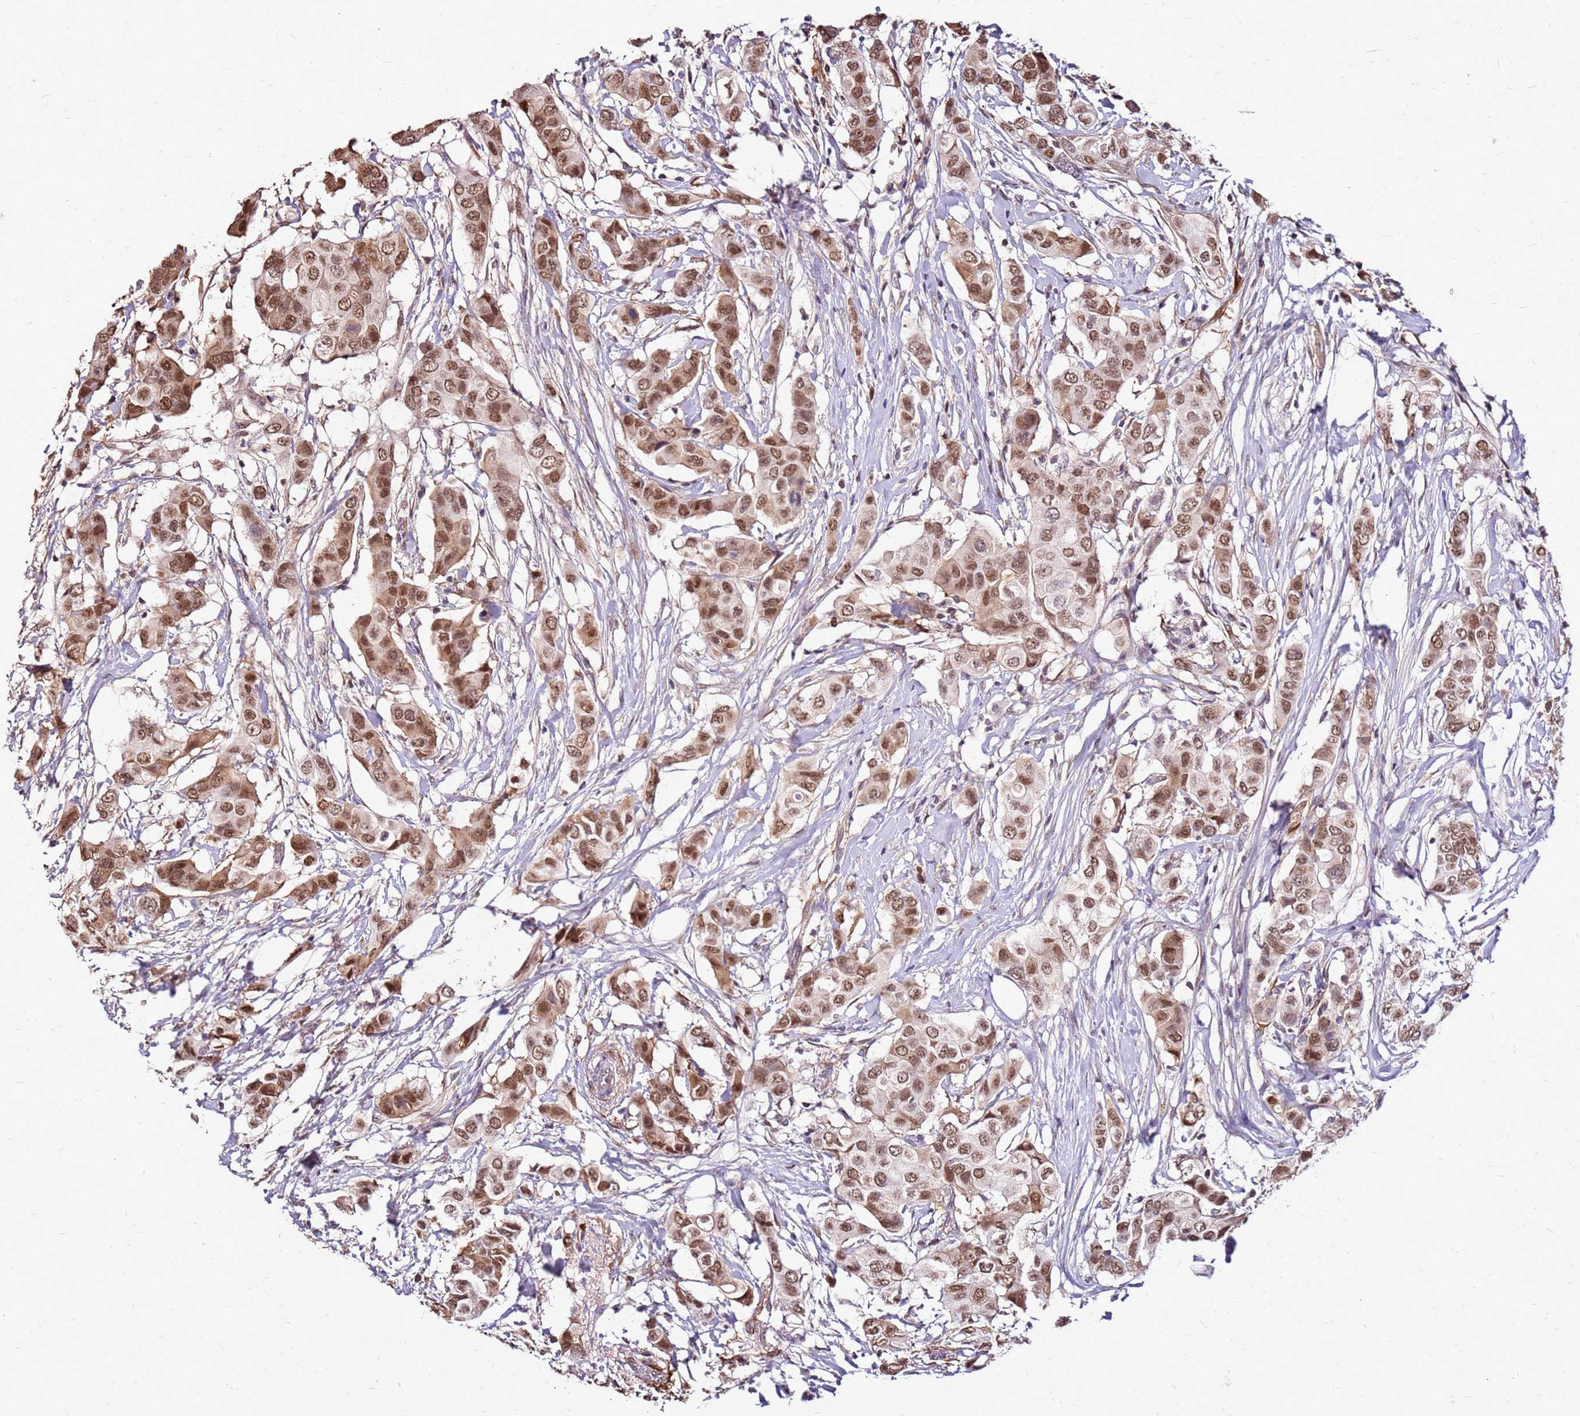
{"staining": {"intensity": "moderate", "quantity": ">75%", "location": "nuclear"}, "tissue": "breast cancer", "cell_type": "Tumor cells", "image_type": "cancer", "snomed": [{"axis": "morphology", "description": "Lobular carcinoma"}, {"axis": "topography", "description": "Breast"}], "caption": "Protein analysis of breast cancer (lobular carcinoma) tissue reveals moderate nuclear staining in approximately >75% of tumor cells. (Stains: DAB (3,3'-diaminobenzidine) in brown, nuclei in blue, Microscopy: brightfield microscopy at high magnification).", "gene": "ALDH1A3", "patient": {"sex": "female", "age": 51}}